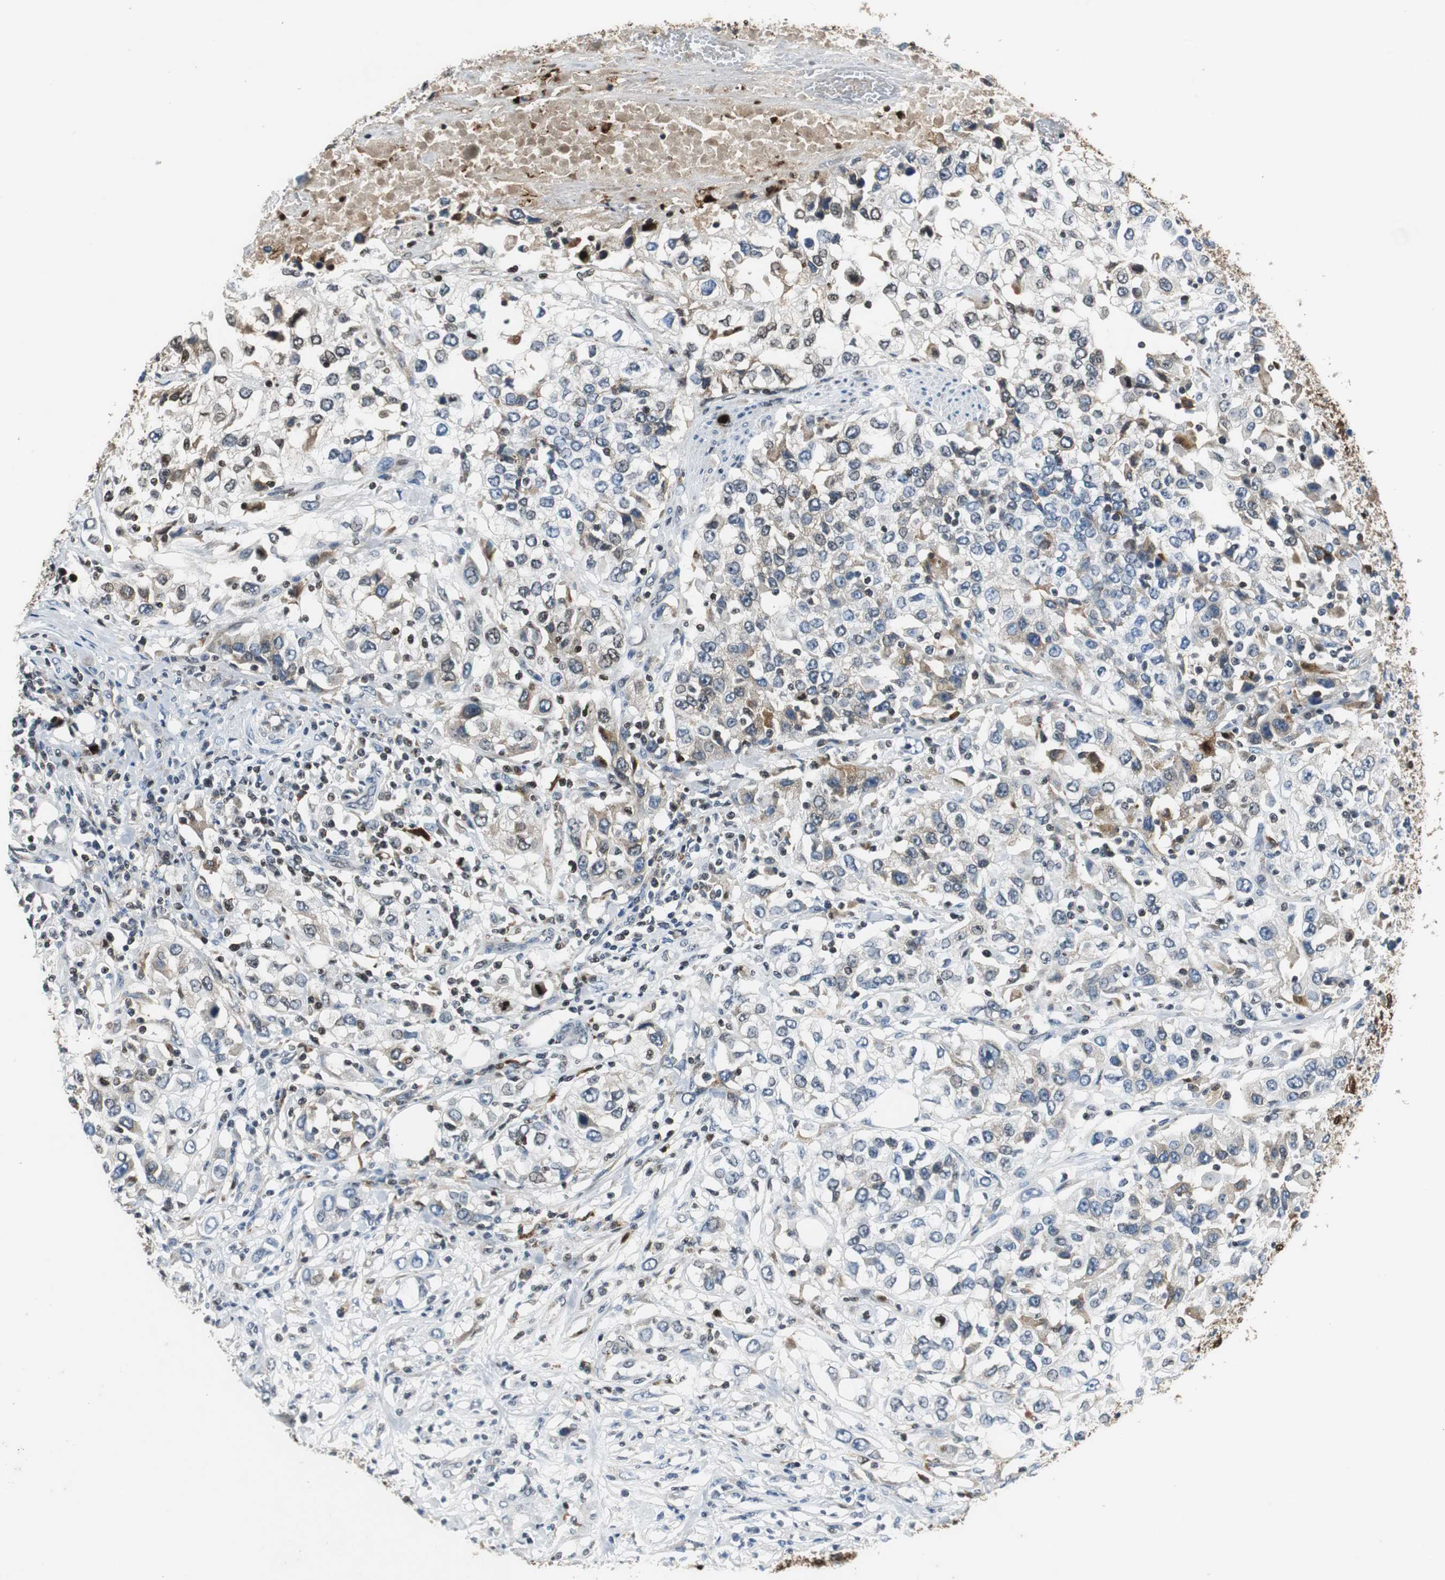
{"staining": {"intensity": "weak", "quantity": "25%-75%", "location": "cytoplasmic/membranous,nuclear"}, "tissue": "urothelial cancer", "cell_type": "Tumor cells", "image_type": "cancer", "snomed": [{"axis": "morphology", "description": "Urothelial carcinoma, High grade"}, {"axis": "topography", "description": "Urinary bladder"}], "caption": "Tumor cells demonstrate low levels of weak cytoplasmic/membranous and nuclear staining in about 25%-75% of cells in human urothelial cancer.", "gene": "ORM1", "patient": {"sex": "female", "age": 80}}